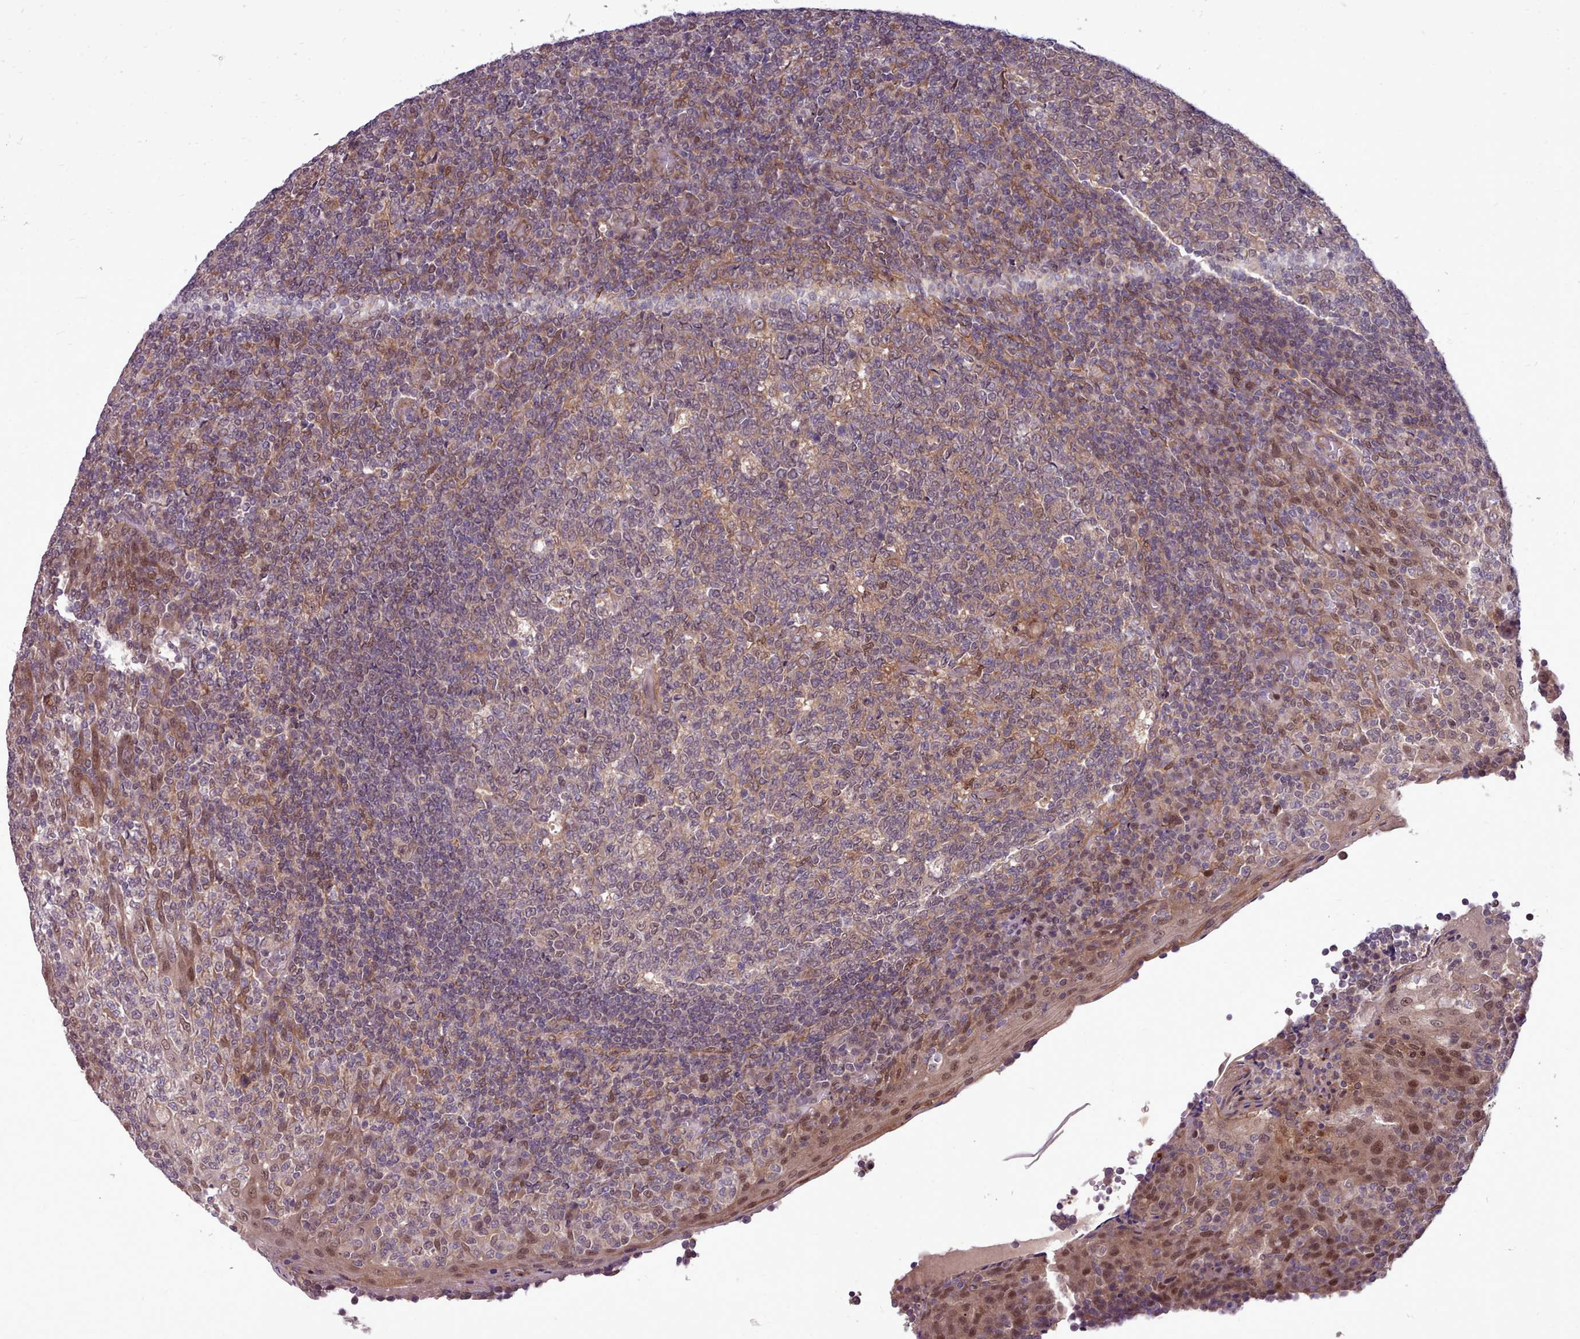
{"staining": {"intensity": "weak", "quantity": "<25%", "location": "nuclear"}, "tissue": "tonsil", "cell_type": "Germinal center cells", "image_type": "normal", "snomed": [{"axis": "morphology", "description": "Normal tissue, NOS"}, {"axis": "topography", "description": "Tonsil"}], "caption": "Immunohistochemistry of unremarkable human tonsil demonstrates no positivity in germinal center cells.", "gene": "AHCY", "patient": {"sex": "female", "age": 19}}